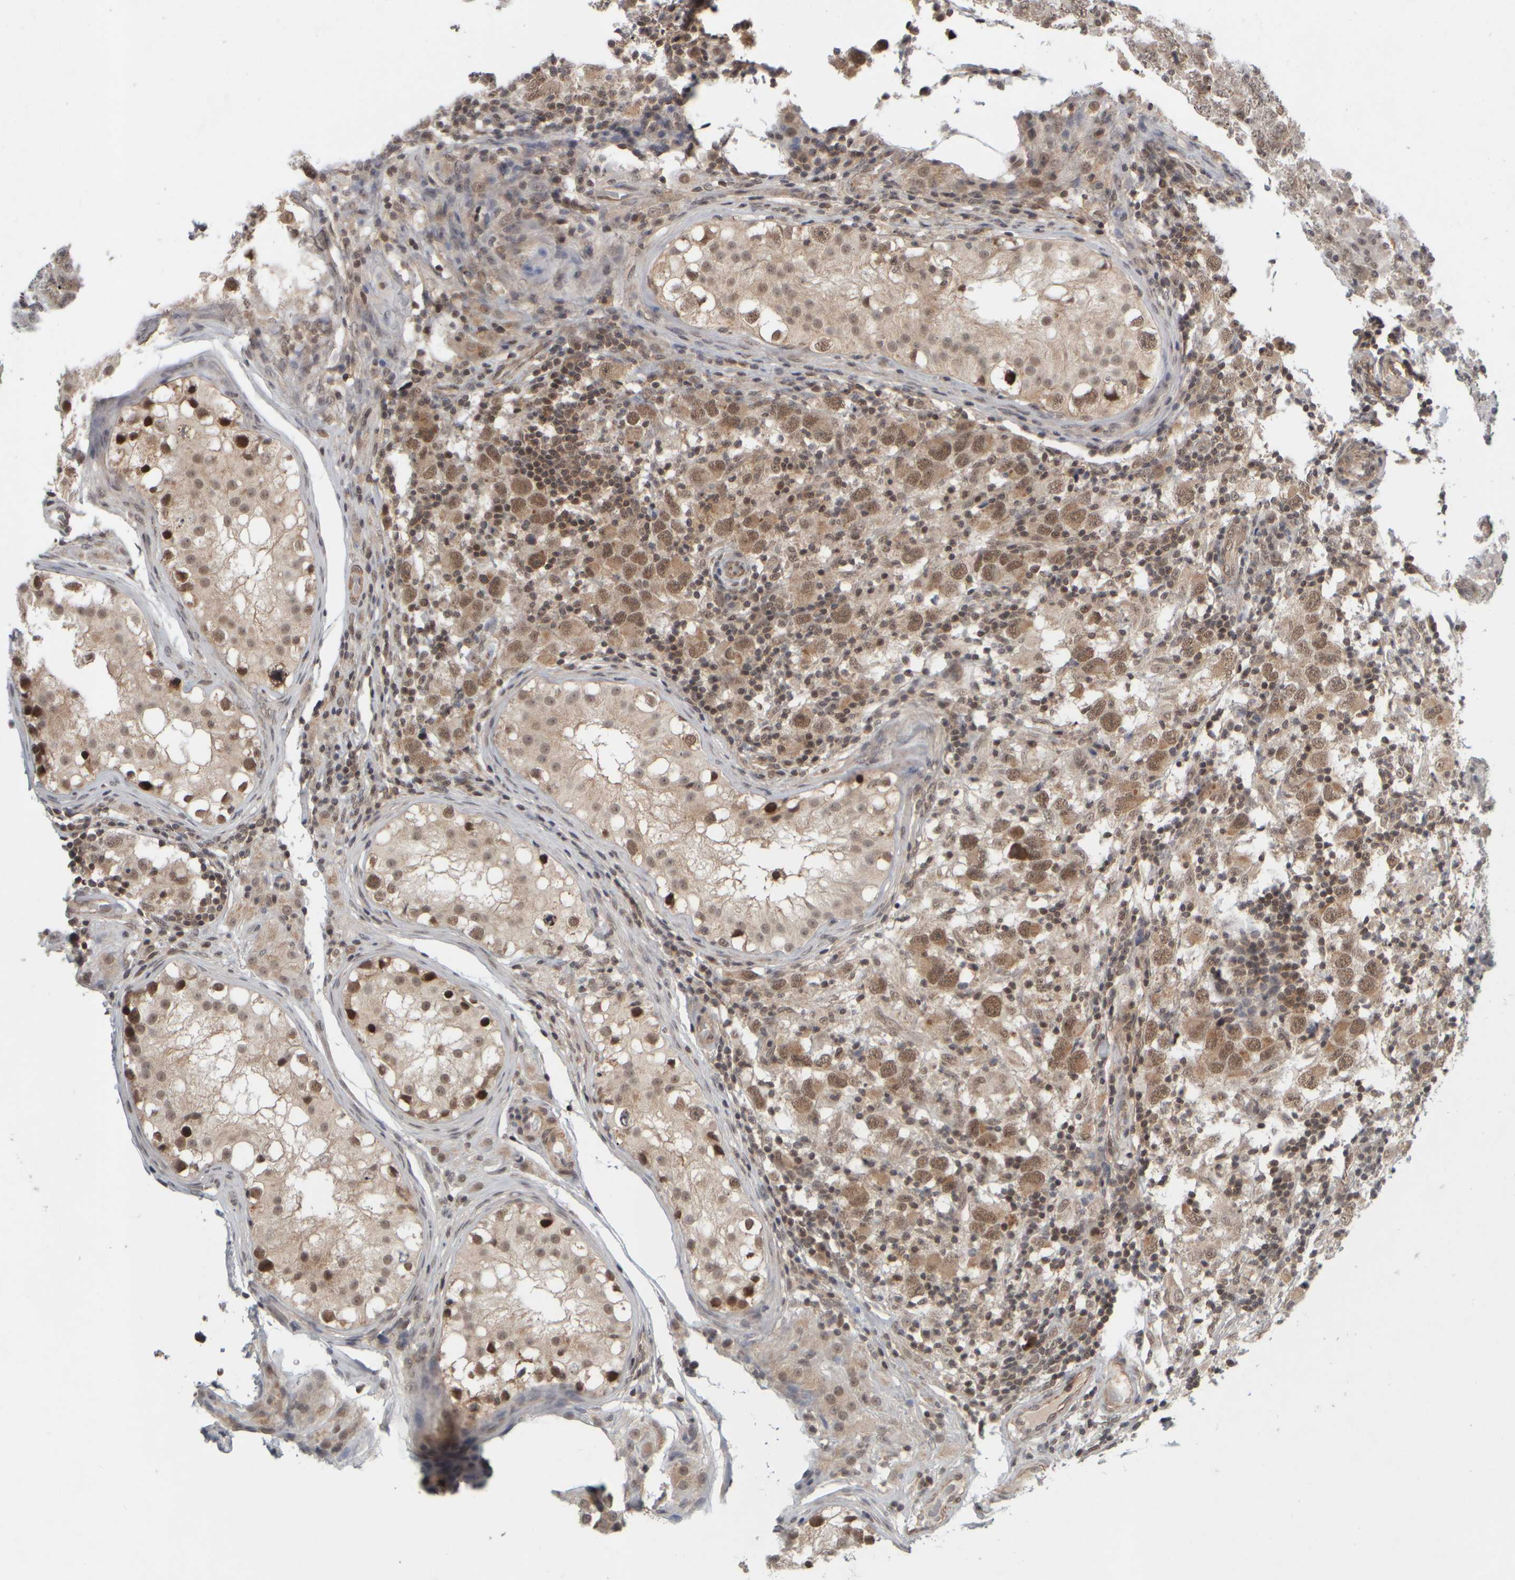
{"staining": {"intensity": "weak", "quantity": ">75%", "location": "cytoplasmic/membranous,nuclear"}, "tissue": "testis cancer", "cell_type": "Tumor cells", "image_type": "cancer", "snomed": [{"axis": "morphology", "description": "Carcinoma, Embryonal, NOS"}, {"axis": "topography", "description": "Testis"}], "caption": "About >75% of tumor cells in human embryonal carcinoma (testis) demonstrate weak cytoplasmic/membranous and nuclear protein staining as visualized by brown immunohistochemical staining.", "gene": "SYNRG", "patient": {"sex": "male", "age": 21}}